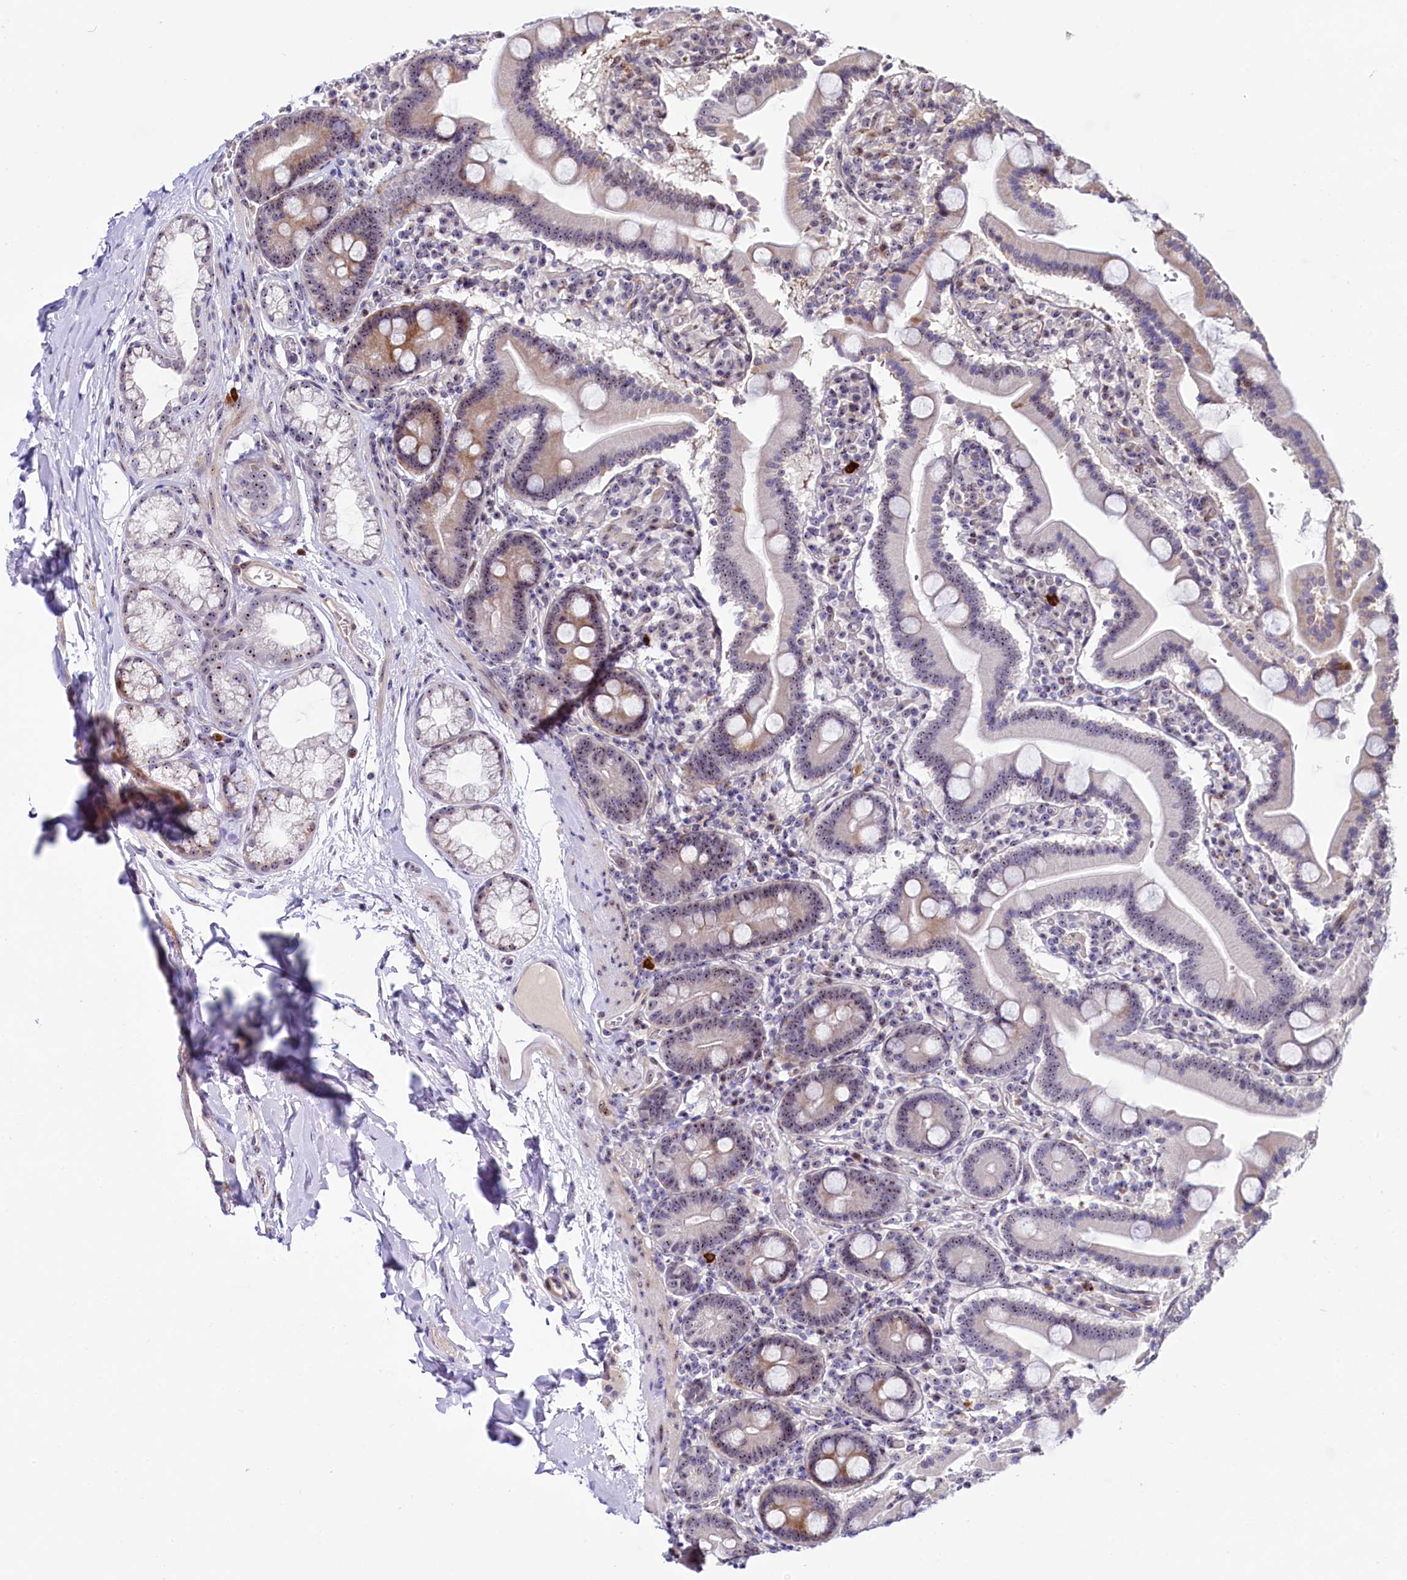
{"staining": {"intensity": "moderate", "quantity": "25%-75%", "location": "cytoplasmic/membranous,nuclear"}, "tissue": "duodenum", "cell_type": "Glandular cells", "image_type": "normal", "snomed": [{"axis": "morphology", "description": "Normal tissue, NOS"}, {"axis": "topography", "description": "Duodenum"}], "caption": "Protein staining of unremarkable duodenum shows moderate cytoplasmic/membranous,nuclear positivity in about 25%-75% of glandular cells. The staining is performed using DAB (3,3'-diaminobenzidine) brown chromogen to label protein expression. The nuclei are counter-stained blue using hematoxylin.", "gene": "TCOF1", "patient": {"sex": "male", "age": 55}}